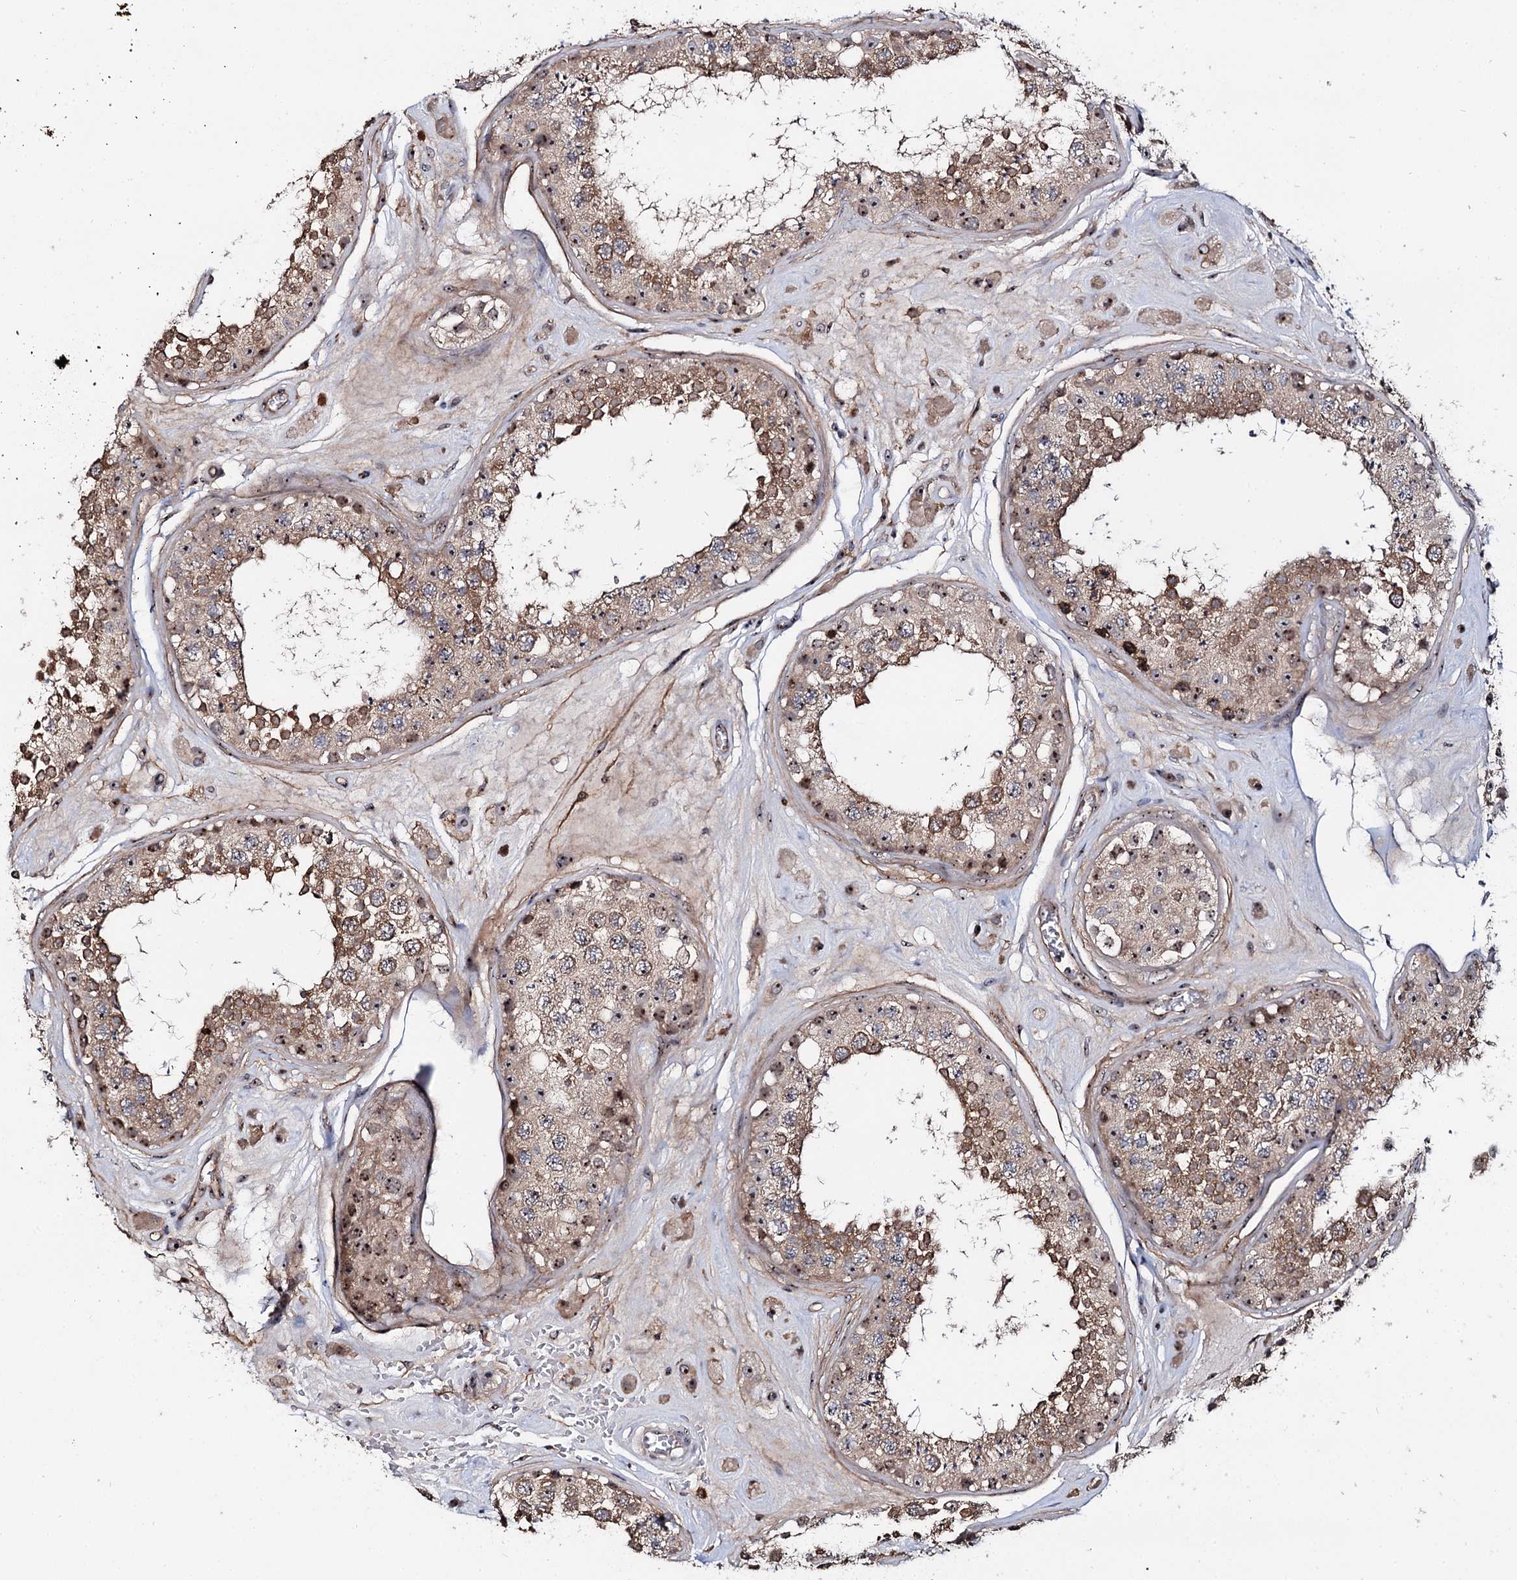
{"staining": {"intensity": "moderate", "quantity": ">75%", "location": "cytoplasmic/membranous,nuclear"}, "tissue": "testis", "cell_type": "Cells in seminiferous ducts", "image_type": "normal", "snomed": [{"axis": "morphology", "description": "Normal tissue, NOS"}, {"axis": "topography", "description": "Testis"}], "caption": "Brown immunohistochemical staining in normal testis exhibits moderate cytoplasmic/membranous,nuclear expression in about >75% of cells in seminiferous ducts.", "gene": "SUPT20H", "patient": {"sex": "male", "age": 25}}